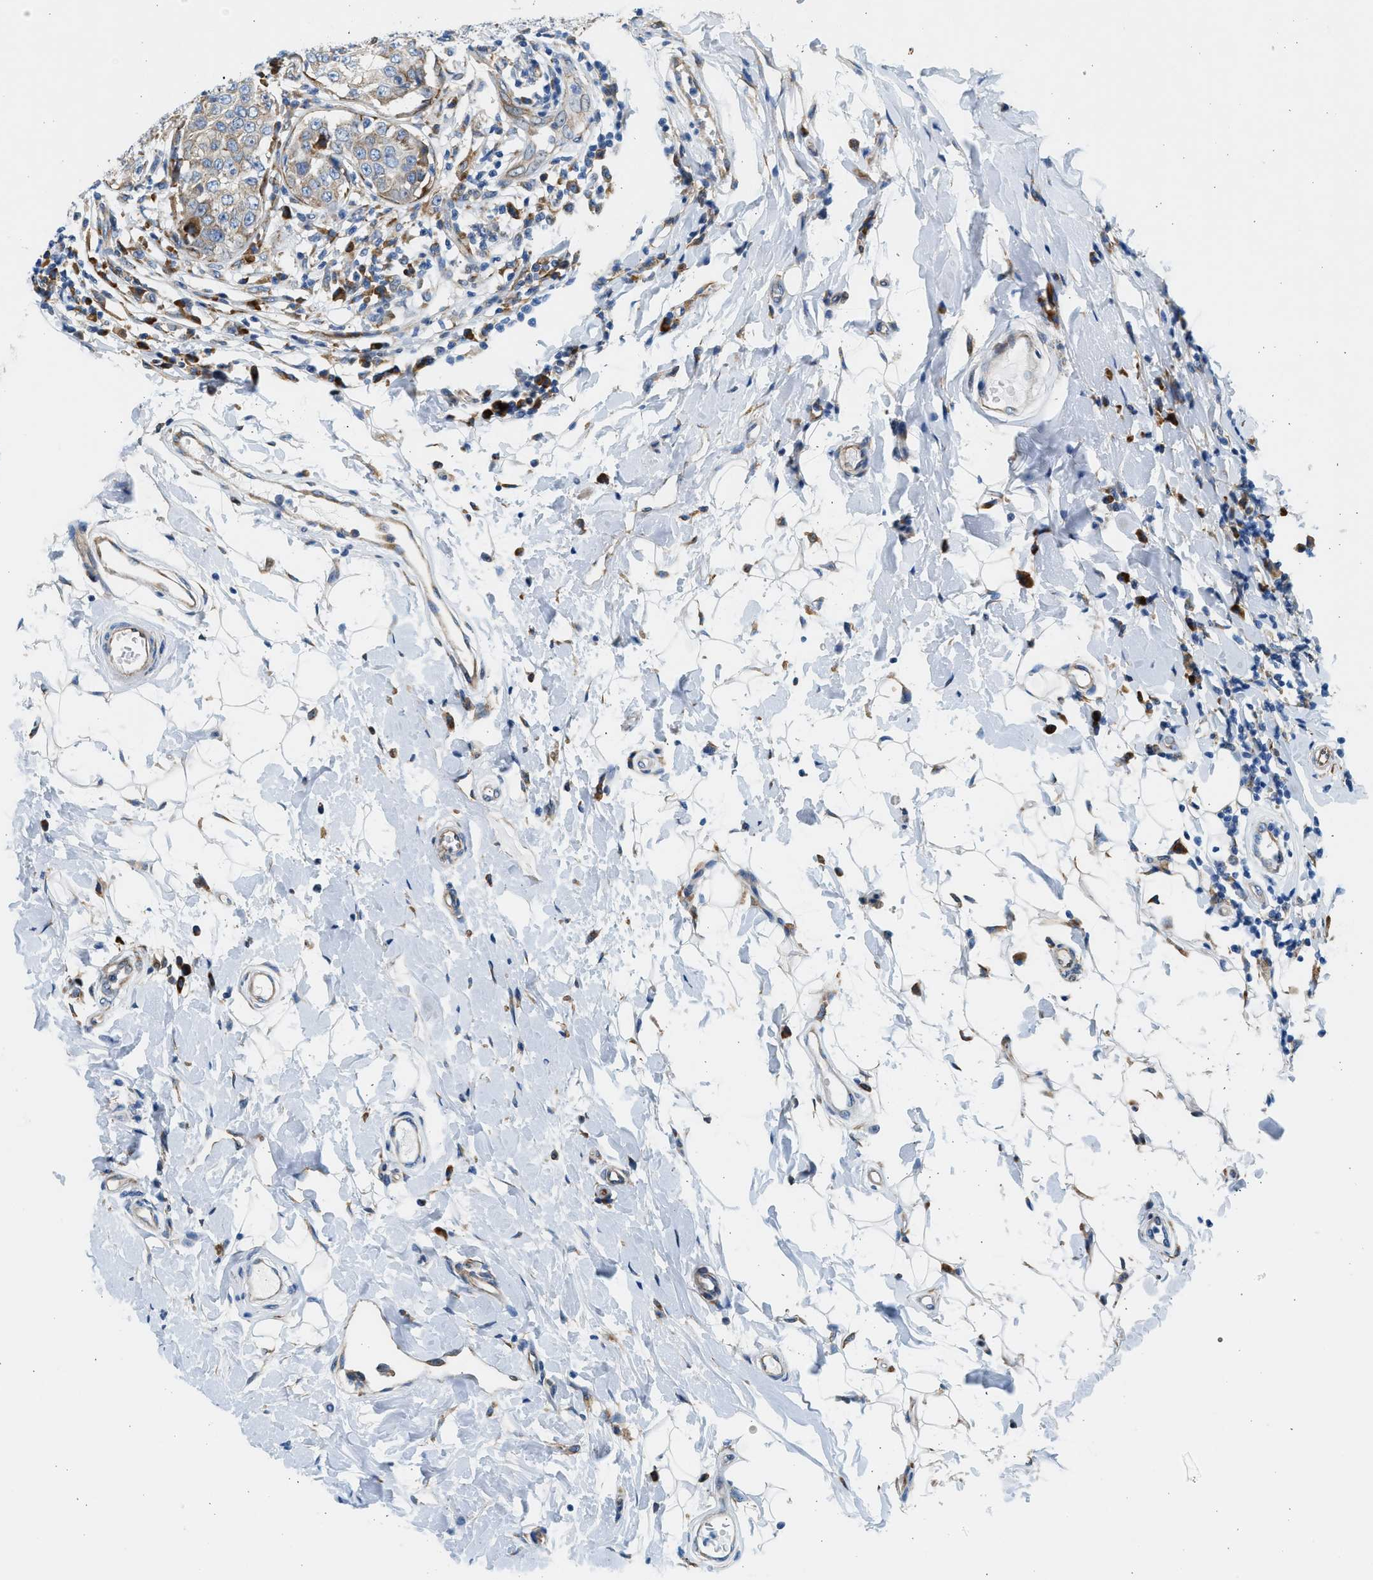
{"staining": {"intensity": "weak", "quantity": "25%-75%", "location": "cytoplasmic/membranous"}, "tissue": "breast cancer", "cell_type": "Tumor cells", "image_type": "cancer", "snomed": [{"axis": "morphology", "description": "Duct carcinoma"}, {"axis": "topography", "description": "Breast"}], "caption": "High-magnification brightfield microscopy of infiltrating ductal carcinoma (breast) stained with DAB (brown) and counterstained with hematoxylin (blue). tumor cells exhibit weak cytoplasmic/membranous positivity is seen in approximately25%-75% of cells.", "gene": "CNTN6", "patient": {"sex": "female", "age": 27}}